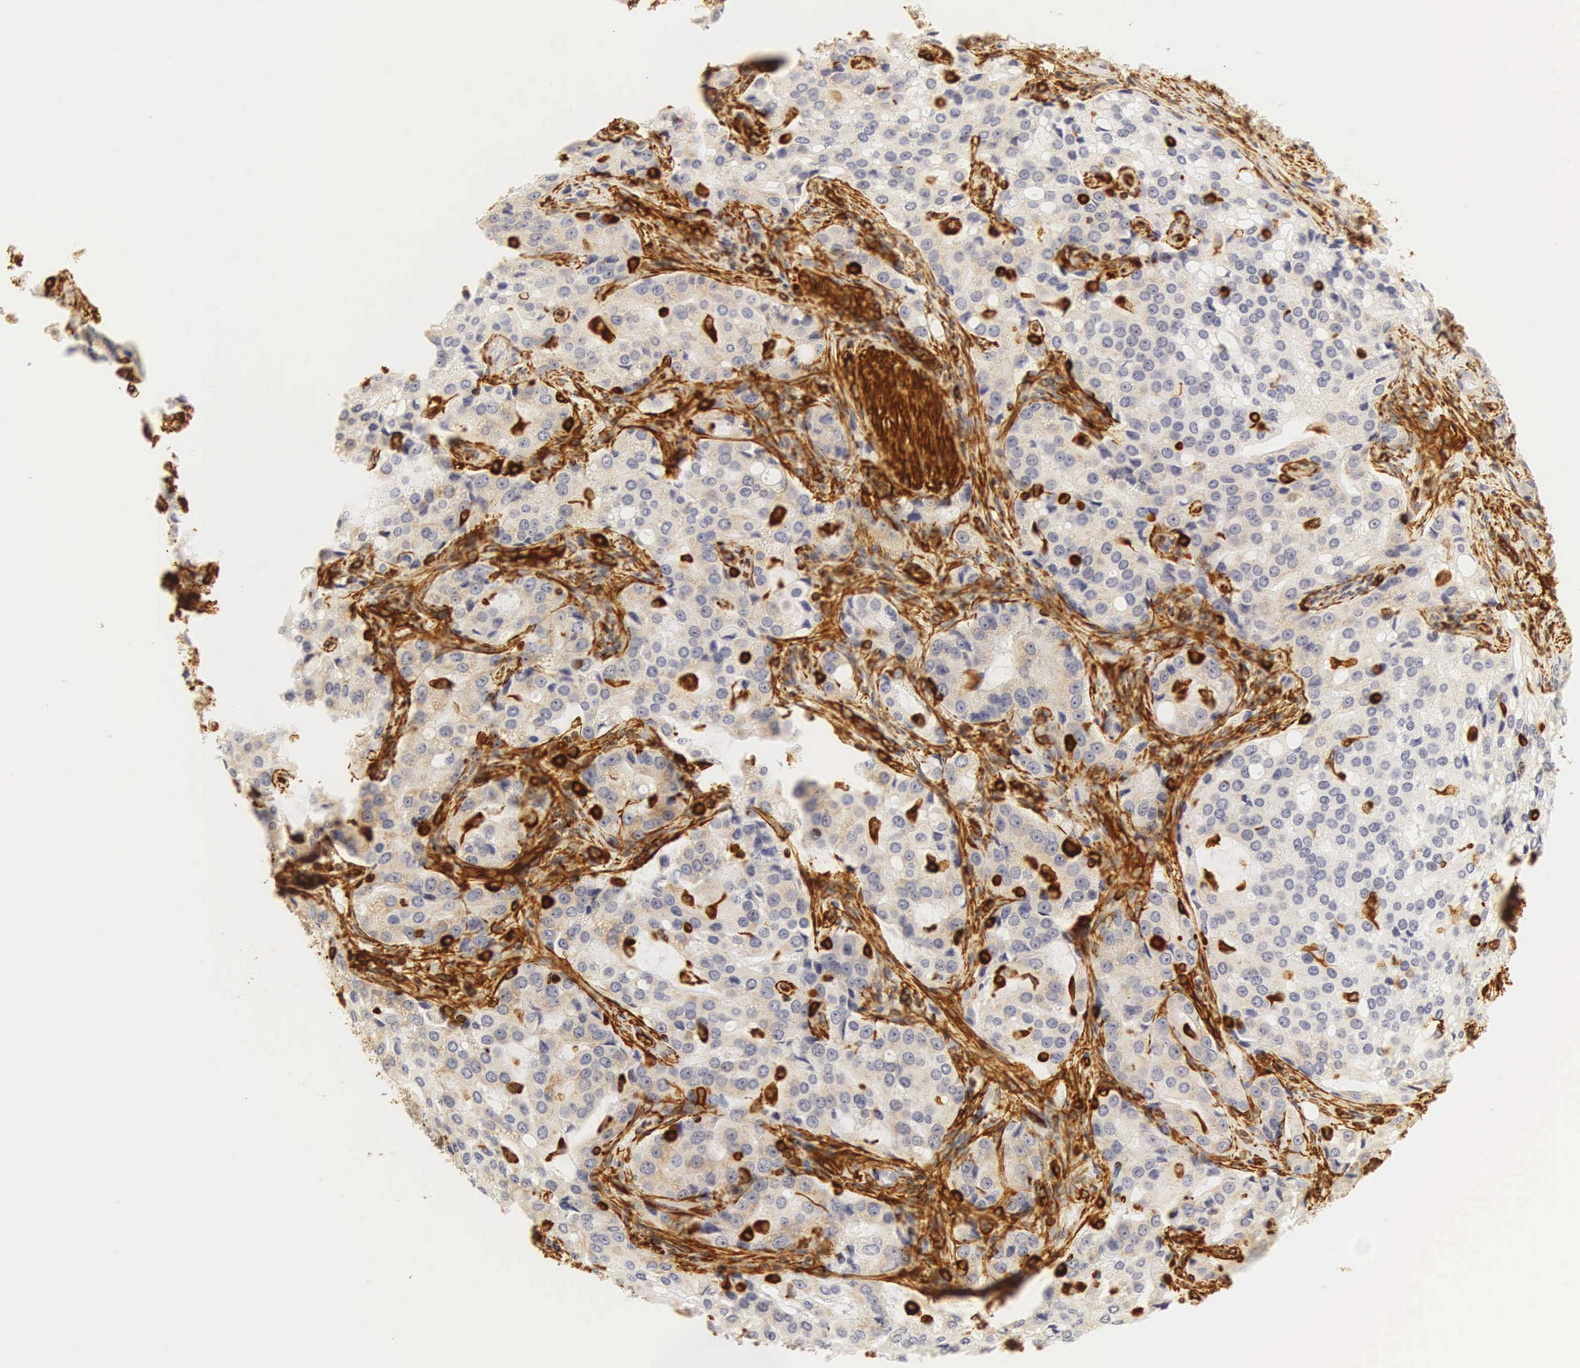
{"staining": {"intensity": "strong", "quantity": "<25%", "location": "cytoplasmic/membranous,nuclear"}, "tissue": "prostate cancer", "cell_type": "Tumor cells", "image_type": "cancer", "snomed": [{"axis": "morphology", "description": "Adenocarcinoma, Medium grade"}, {"axis": "topography", "description": "Prostate"}], "caption": "IHC micrograph of neoplastic tissue: prostate cancer (adenocarcinoma (medium-grade)) stained using IHC demonstrates medium levels of strong protein expression localized specifically in the cytoplasmic/membranous and nuclear of tumor cells, appearing as a cytoplasmic/membranous and nuclear brown color.", "gene": "VIM", "patient": {"sex": "male", "age": 72}}